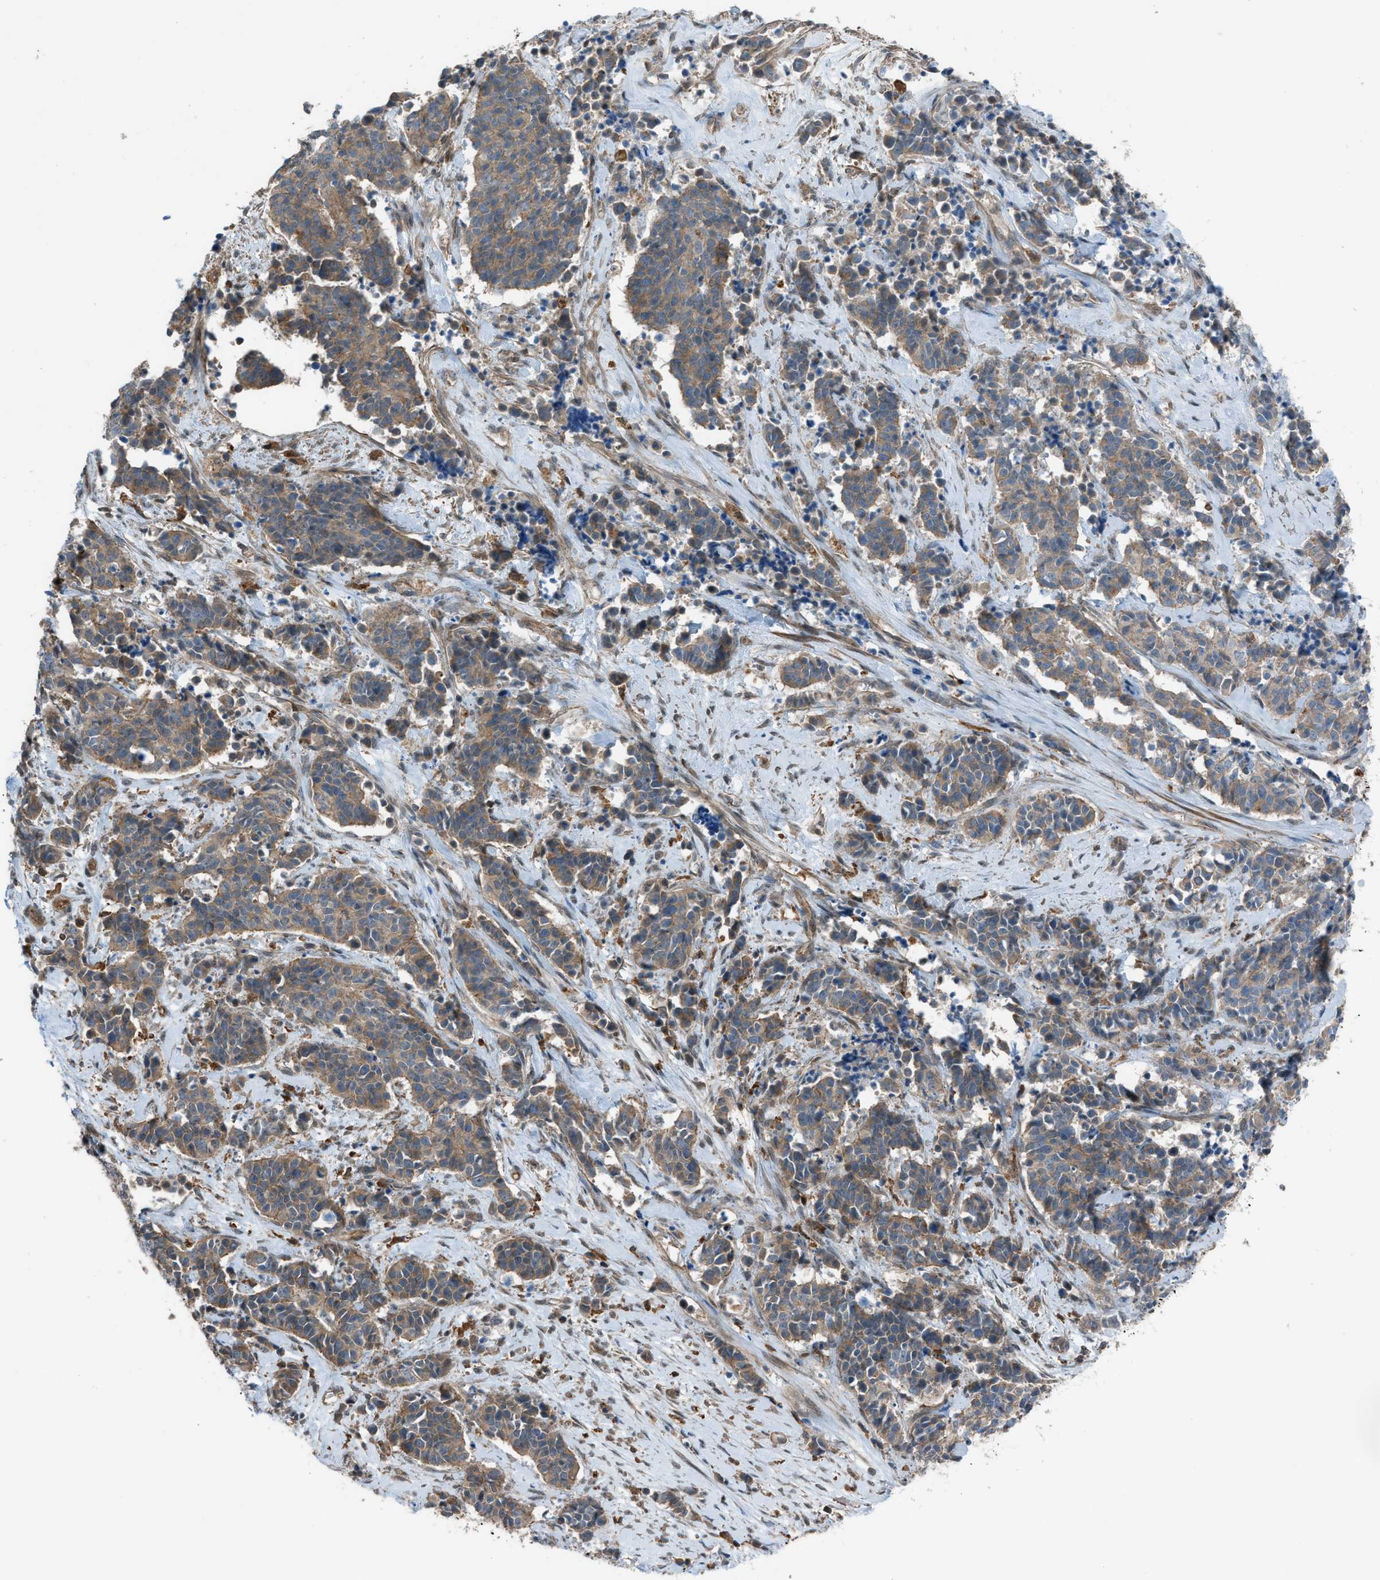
{"staining": {"intensity": "moderate", "quantity": ">75%", "location": "cytoplasmic/membranous"}, "tissue": "cervical cancer", "cell_type": "Tumor cells", "image_type": "cancer", "snomed": [{"axis": "morphology", "description": "Squamous cell carcinoma, NOS"}, {"axis": "topography", "description": "Cervix"}], "caption": "Cervical squamous cell carcinoma was stained to show a protein in brown. There is medium levels of moderate cytoplasmic/membranous expression in approximately >75% of tumor cells.", "gene": "DYRK1A", "patient": {"sex": "female", "age": 35}}